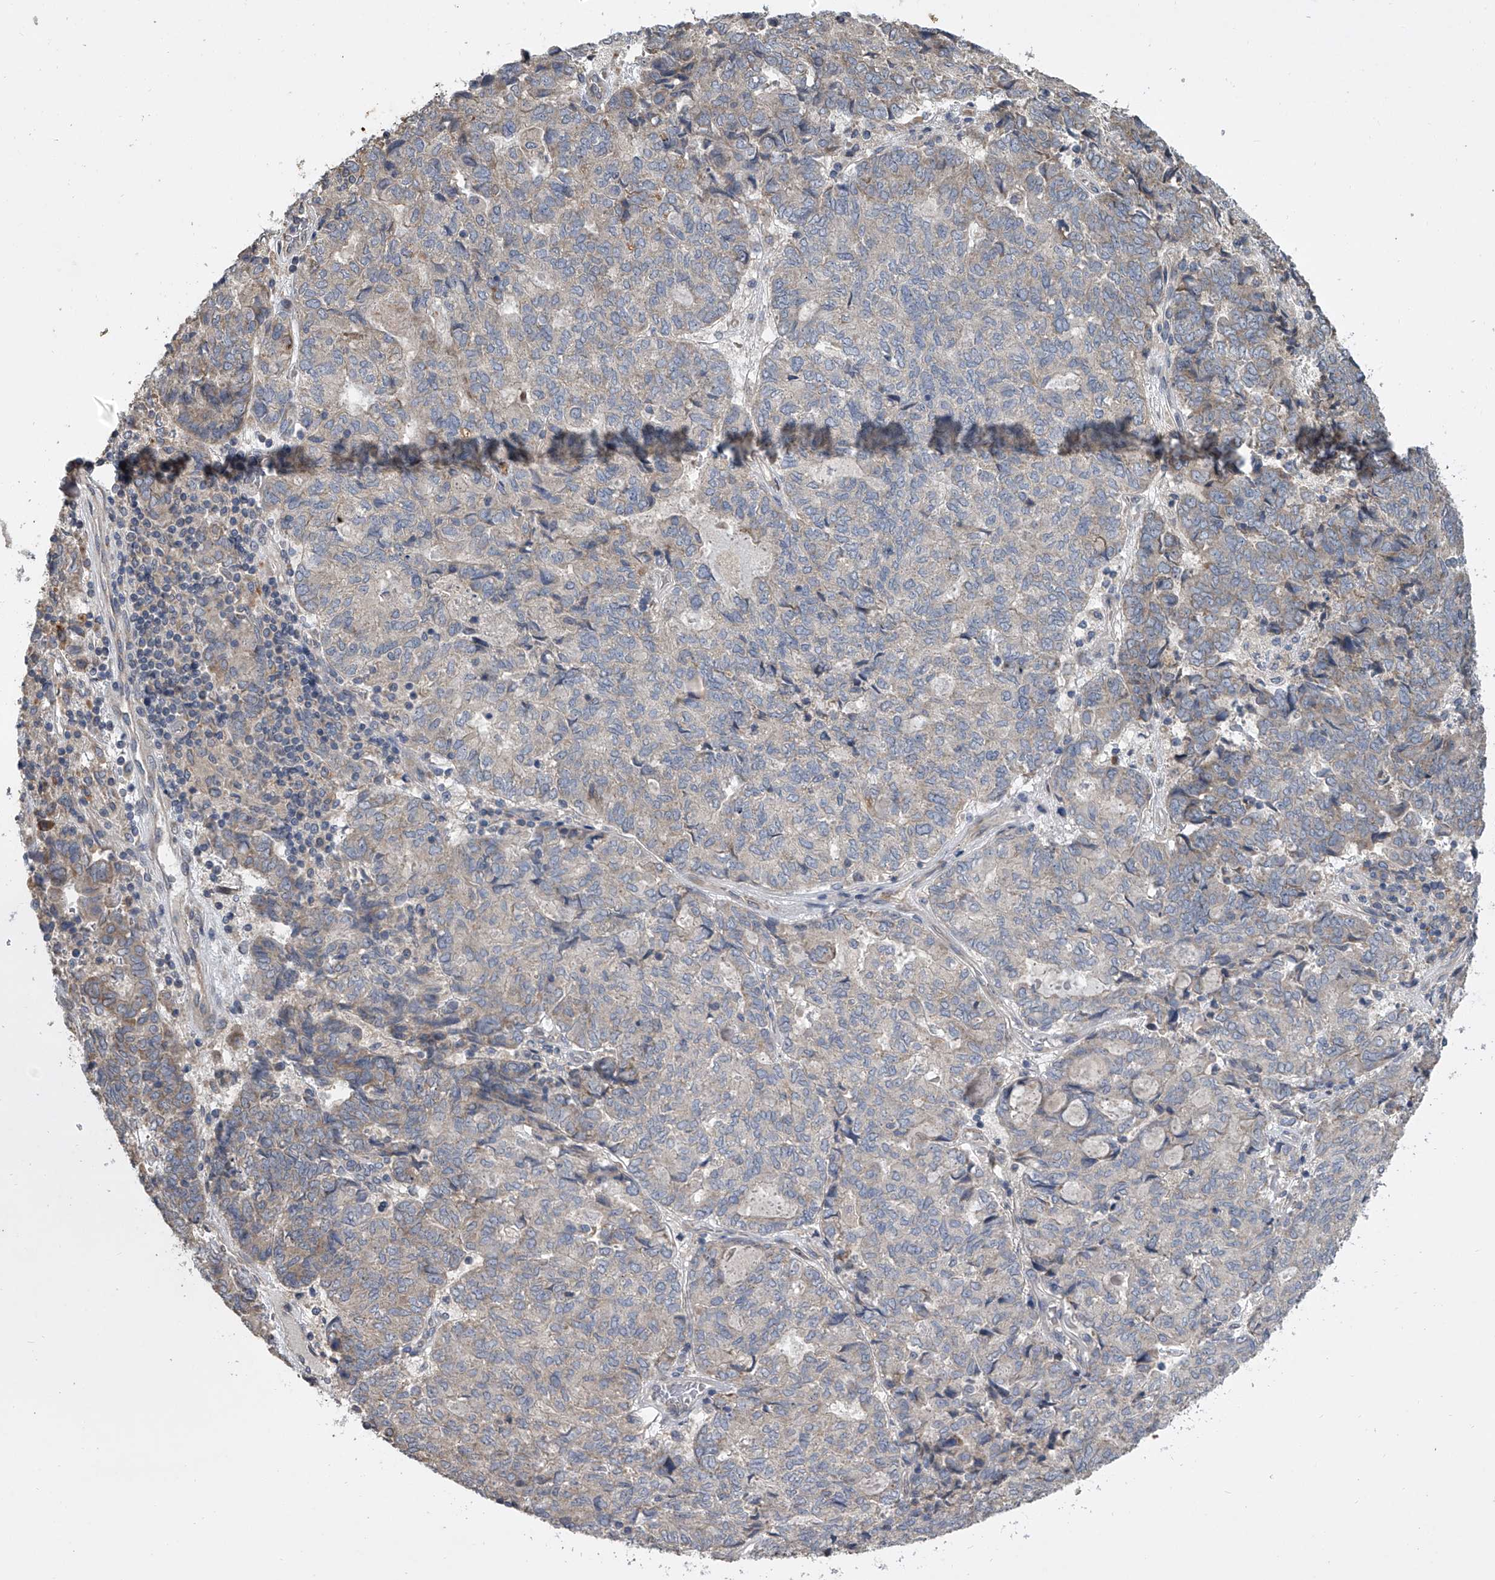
{"staining": {"intensity": "weak", "quantity": "<25%", "location": "cytoplasmic/membranous"}, "tissue": "endometrial cancer", "cell_type": "Tumor cells", "image_type": "cancer", "snomed": [{"axis": "morphology", "description": "Adenocarcinoma, NOS"}, {"axis": "topography", "description": "Endometrium"}], "caption": "DAB immunohistochemical staining of human adenocarcinoma (endometrial) exhibits no significant expression in tumor cells.", "gene": "DOCK9", "patient": {"sex": "female", "age": 80}}